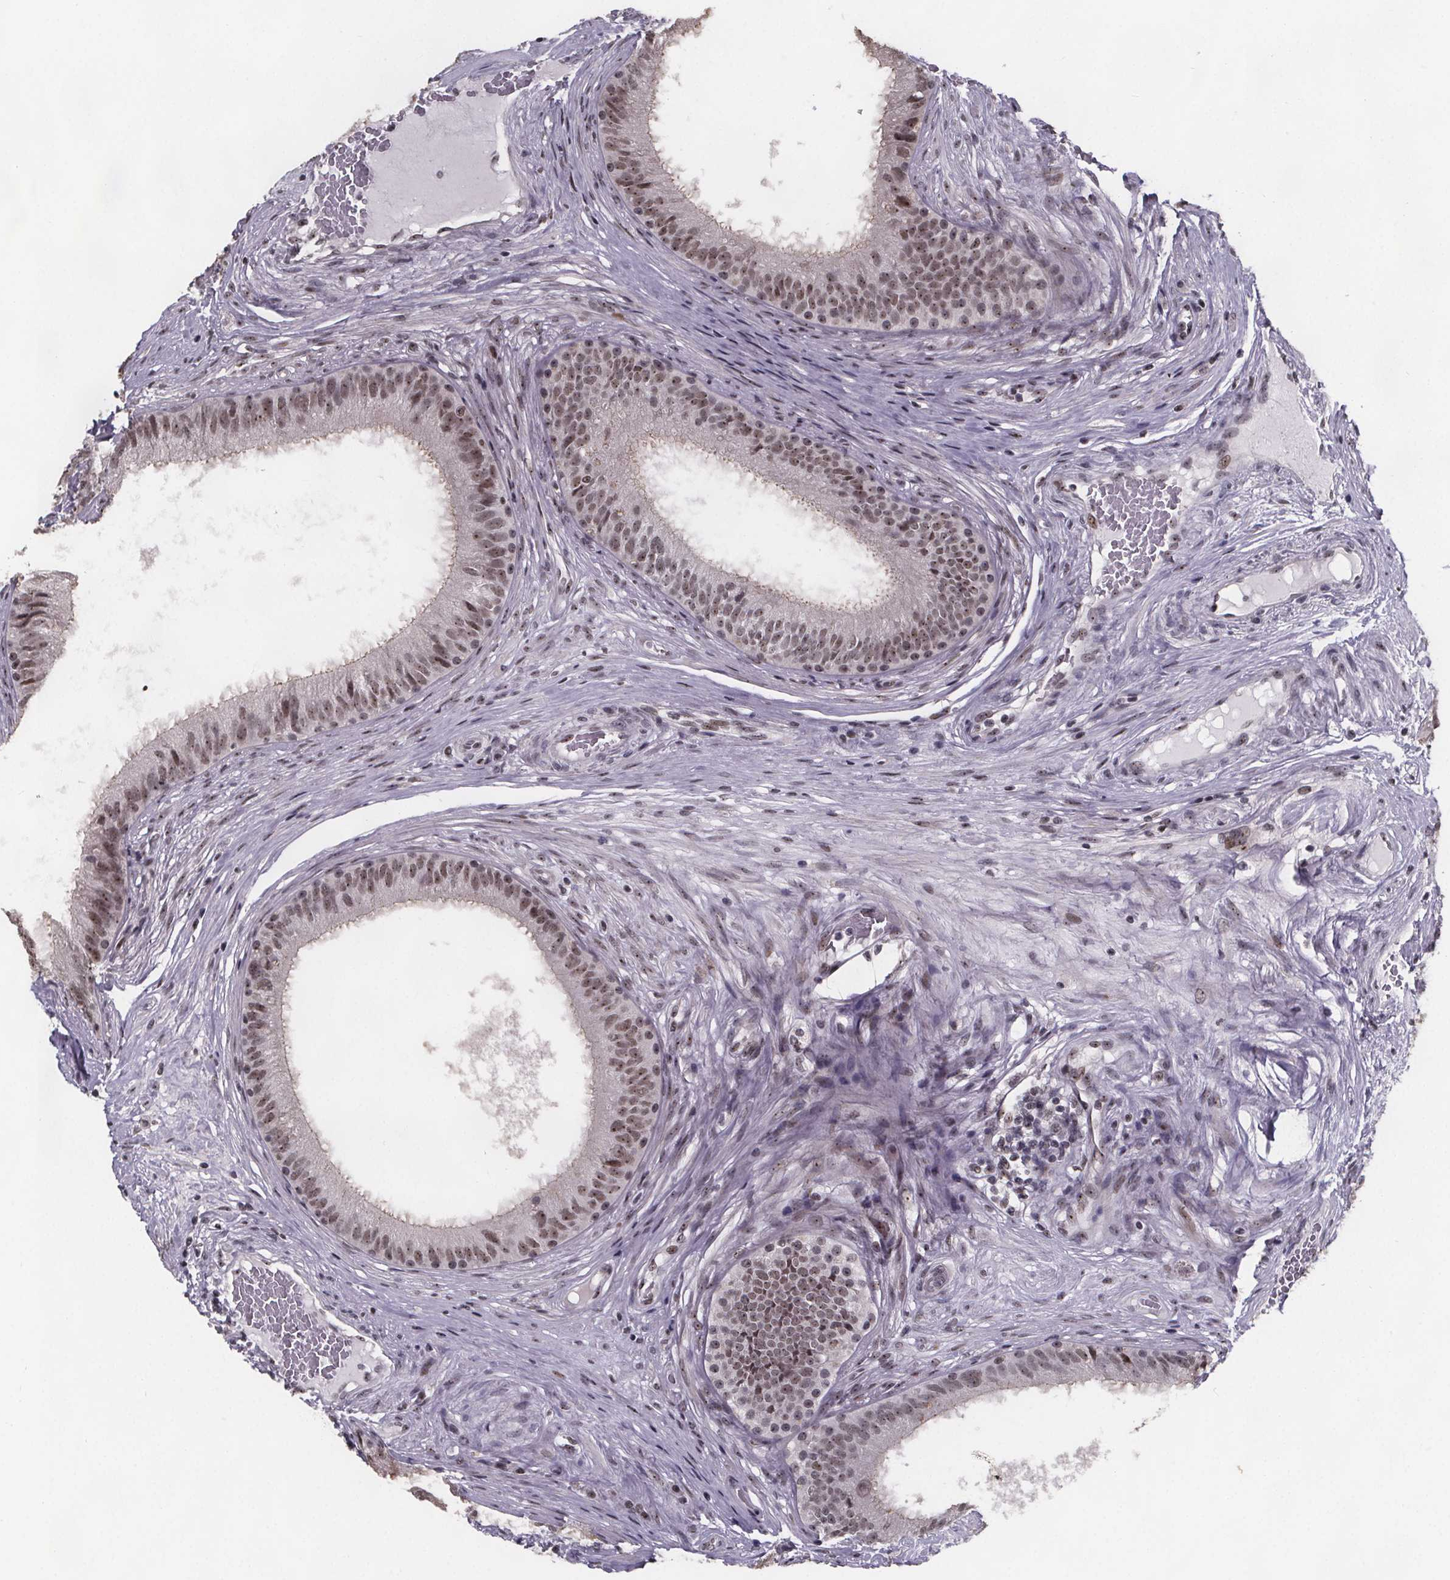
{"staining": {"intensity": "moderate", "quantity": ">75%", "location": "nuclear"}, "tissue": "epididymis", "cell_type": "Glandular cells", "image_type": "normal", "snomed": [{"axis": "morphology", "description": "Normal tissue, NOS"}, {"axis": "topography", "description": "Epididymis"}], "caption": "Immunohistochemical staining of unremarkable epididymis reveals >75% levels of moderate nuclear protein expression in approximately >75% of glandular cells. The protein is shown in brown color, while the nuclei are stained blue.", "gene": "U2SURP", "patient": {"sex": "male", "age": 59}}